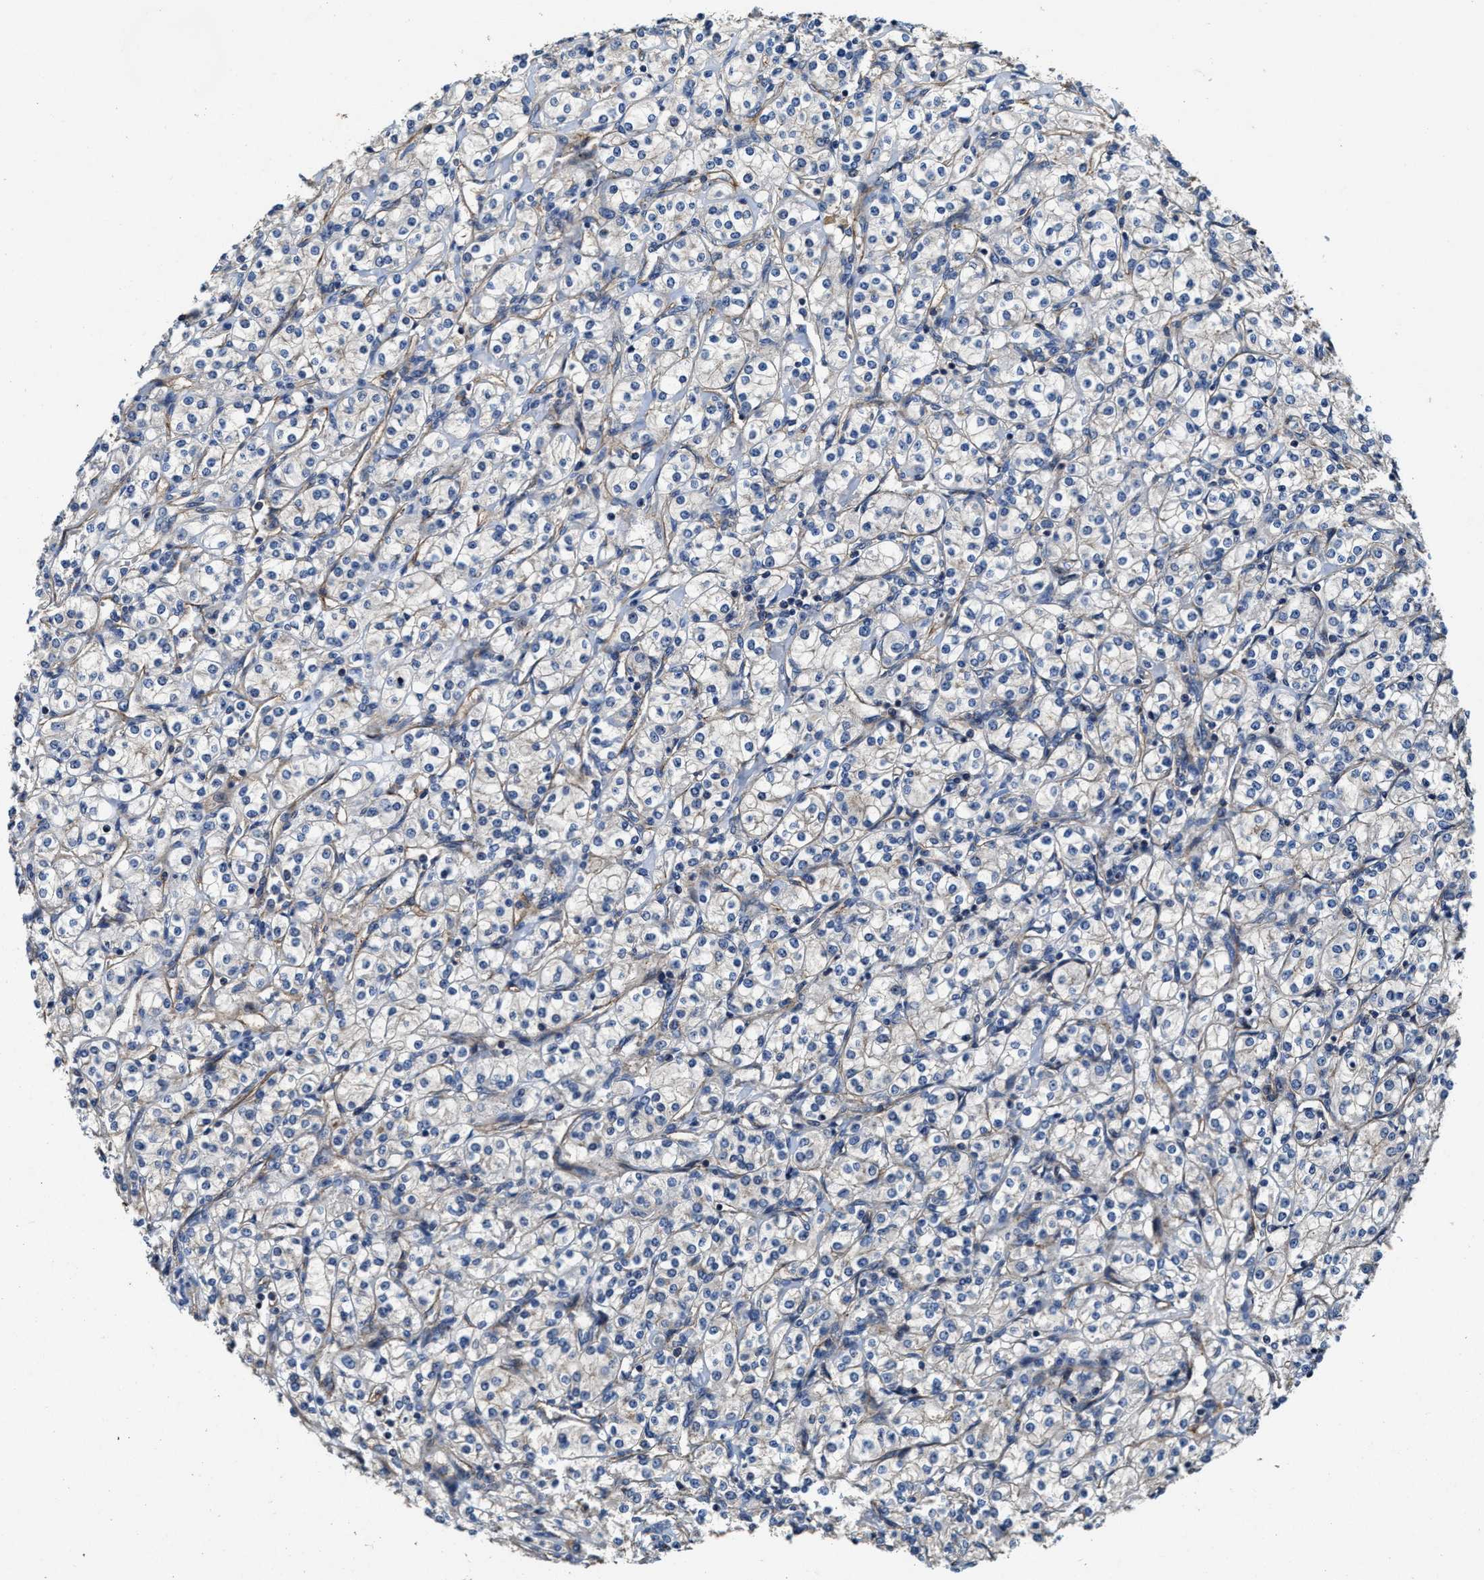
{"staining": {"intensity": "negative", "quantity": "none", "location": "none"}, "tissue": "renal cancer", "cell_type": "Tumor cells", "image_type": "cancer", "snomed": [{"axis": "morphology", "description": "Adenocarcinoma, NOS"}, {"axis": "topography", "description": "Kidney"}], "caption": "Immunohistochemical staining of human adenocarcinoma (renal) shows no significant staining in tumor cells.", "gene": "PTAR1", "patient": {"sex": "male", "age": 77}}